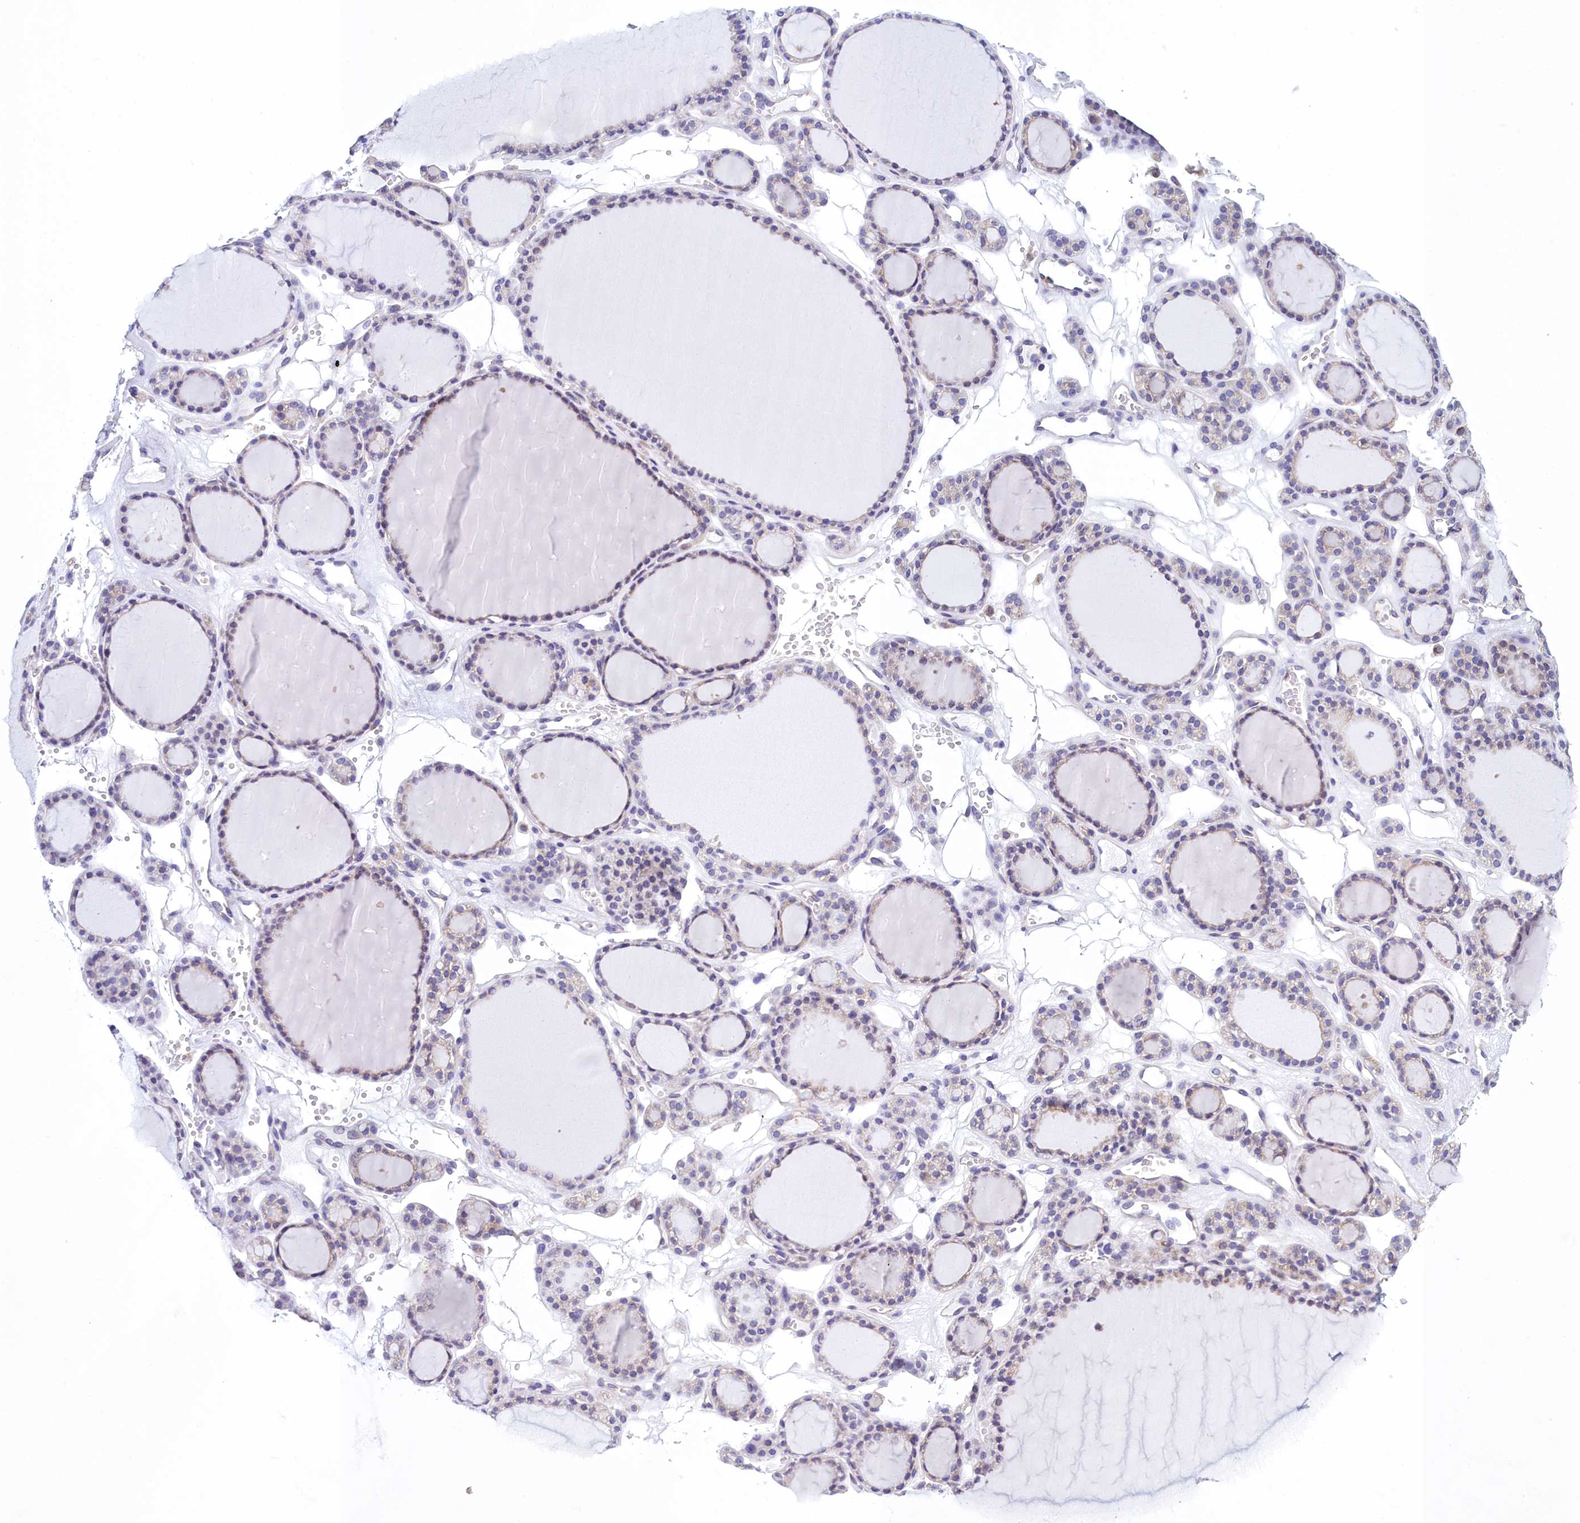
{"staining": {"intensity": "weak", "quantity": "25%-75%", "location": "cytoplasmic/membranous"}, "tissue": "thyroid gland", "cell_type": "Glandular cells", "image_type": "normal", "snomed": [{"axis": "morphology", "description": "Normal tissue, NOS"}, {"axis": "topography", "description": "Thyroid gland"}], "caption": "A photomicrograph showing weak cytoplasmic/membranous positivity in approximately 25%-75% of glandular cells in benign thyroid gland, as visualized by brown immunohistochemical staining.", "gene": "HM13", "patient": {"sex": "female", "age": 28}}